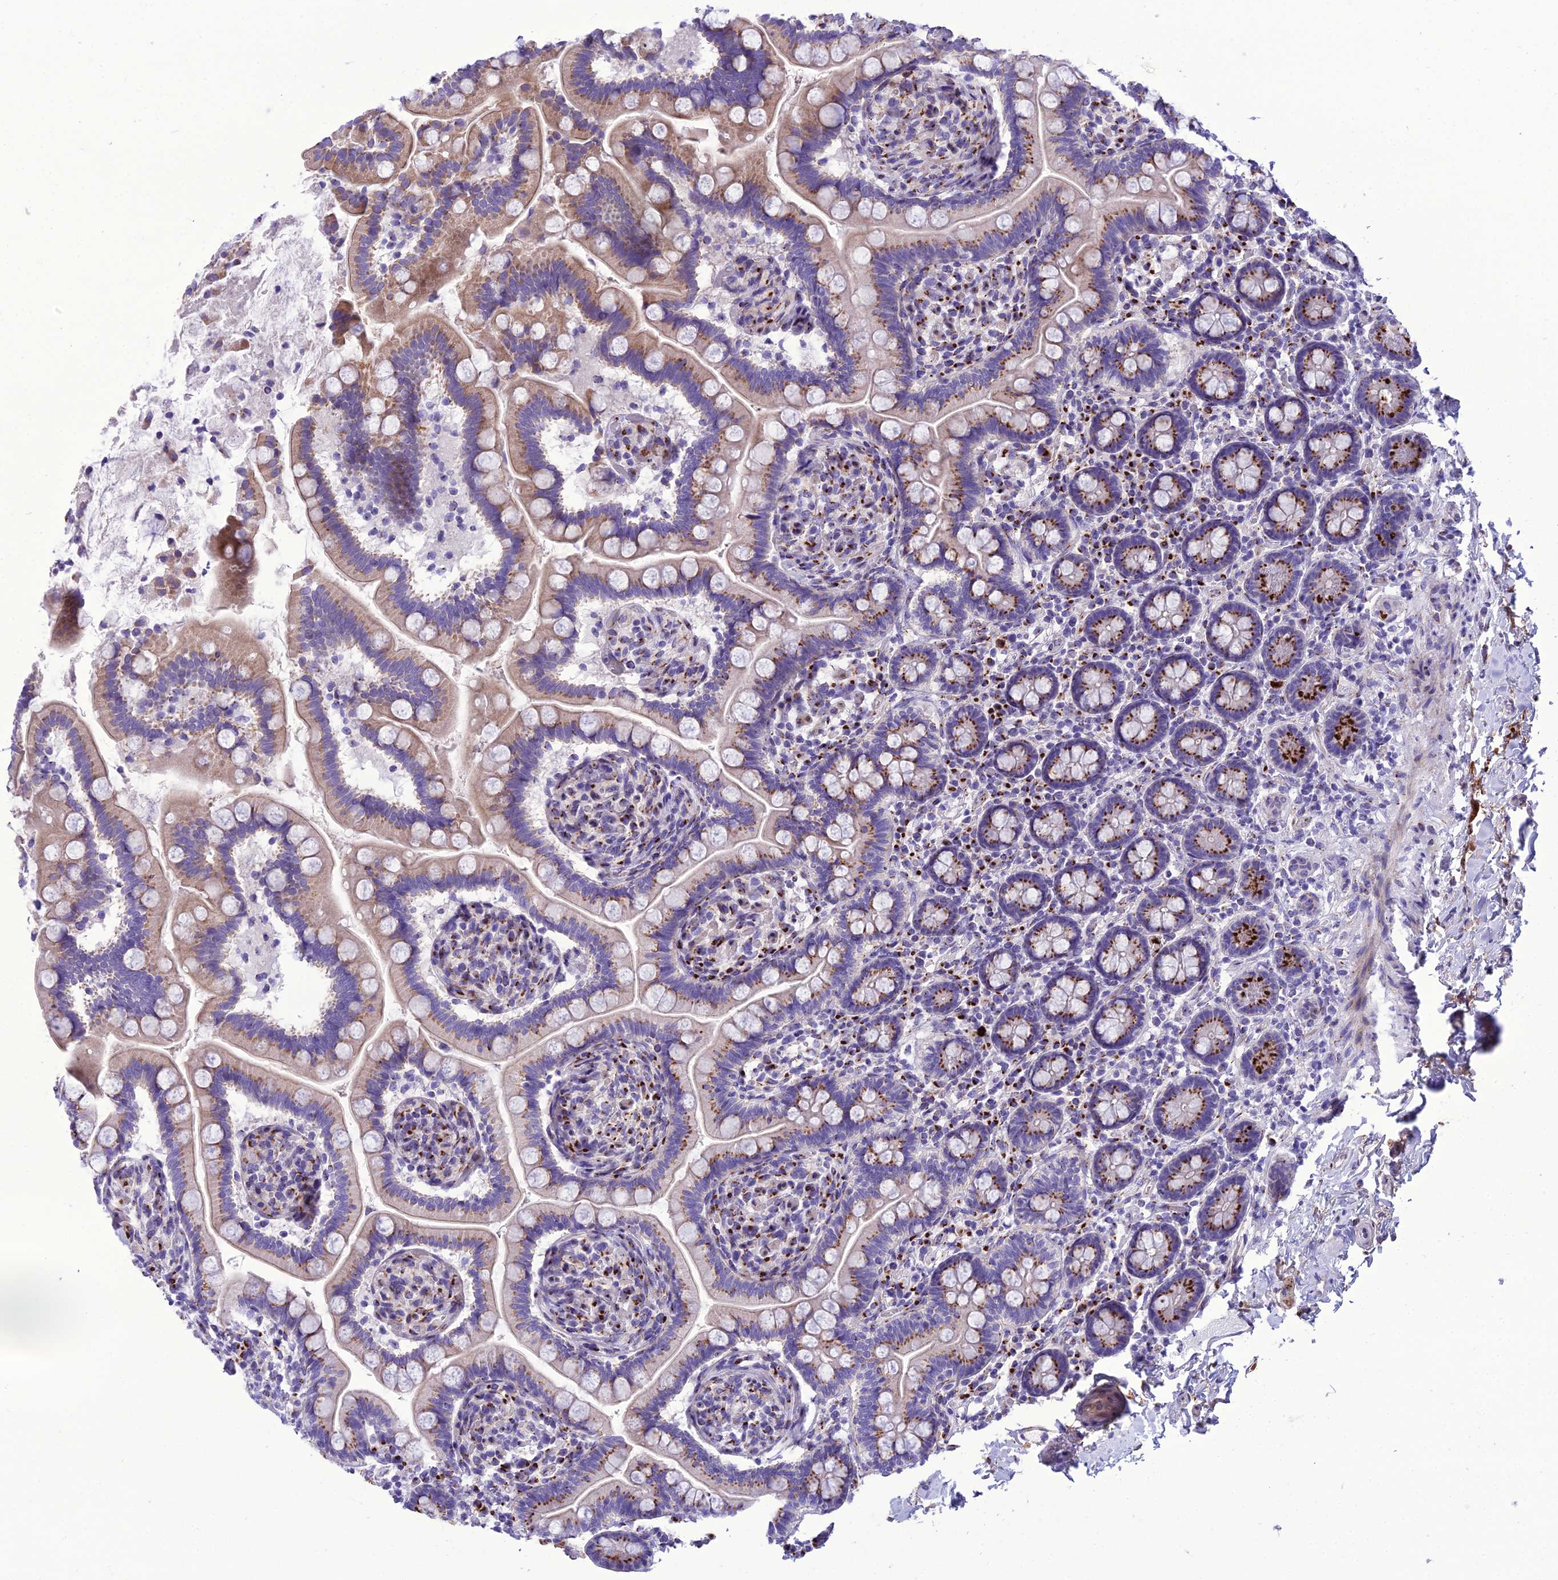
{"staining": {"intensity": "strong", "quantity": "25%-75%", "location": "cytoplasmic/membranous"}, "tissue": "small intestine", "cell_type": "Glandular cells", "image_type": "normal", "snomed": [{"axis": "morphology", "description": "Normal tissue, NOS"}, {"axis": "topography", "description": "Small intestine"}], "caption": "A high-resolution micrograph shows IHC staining of unremarkable small intestine, which shows strong cytoplasmic/membranous expression in approximately 25%-75% of glandular cells.", "gene": "GOLM2", "patient": {"sex": "female", "age": 64}}